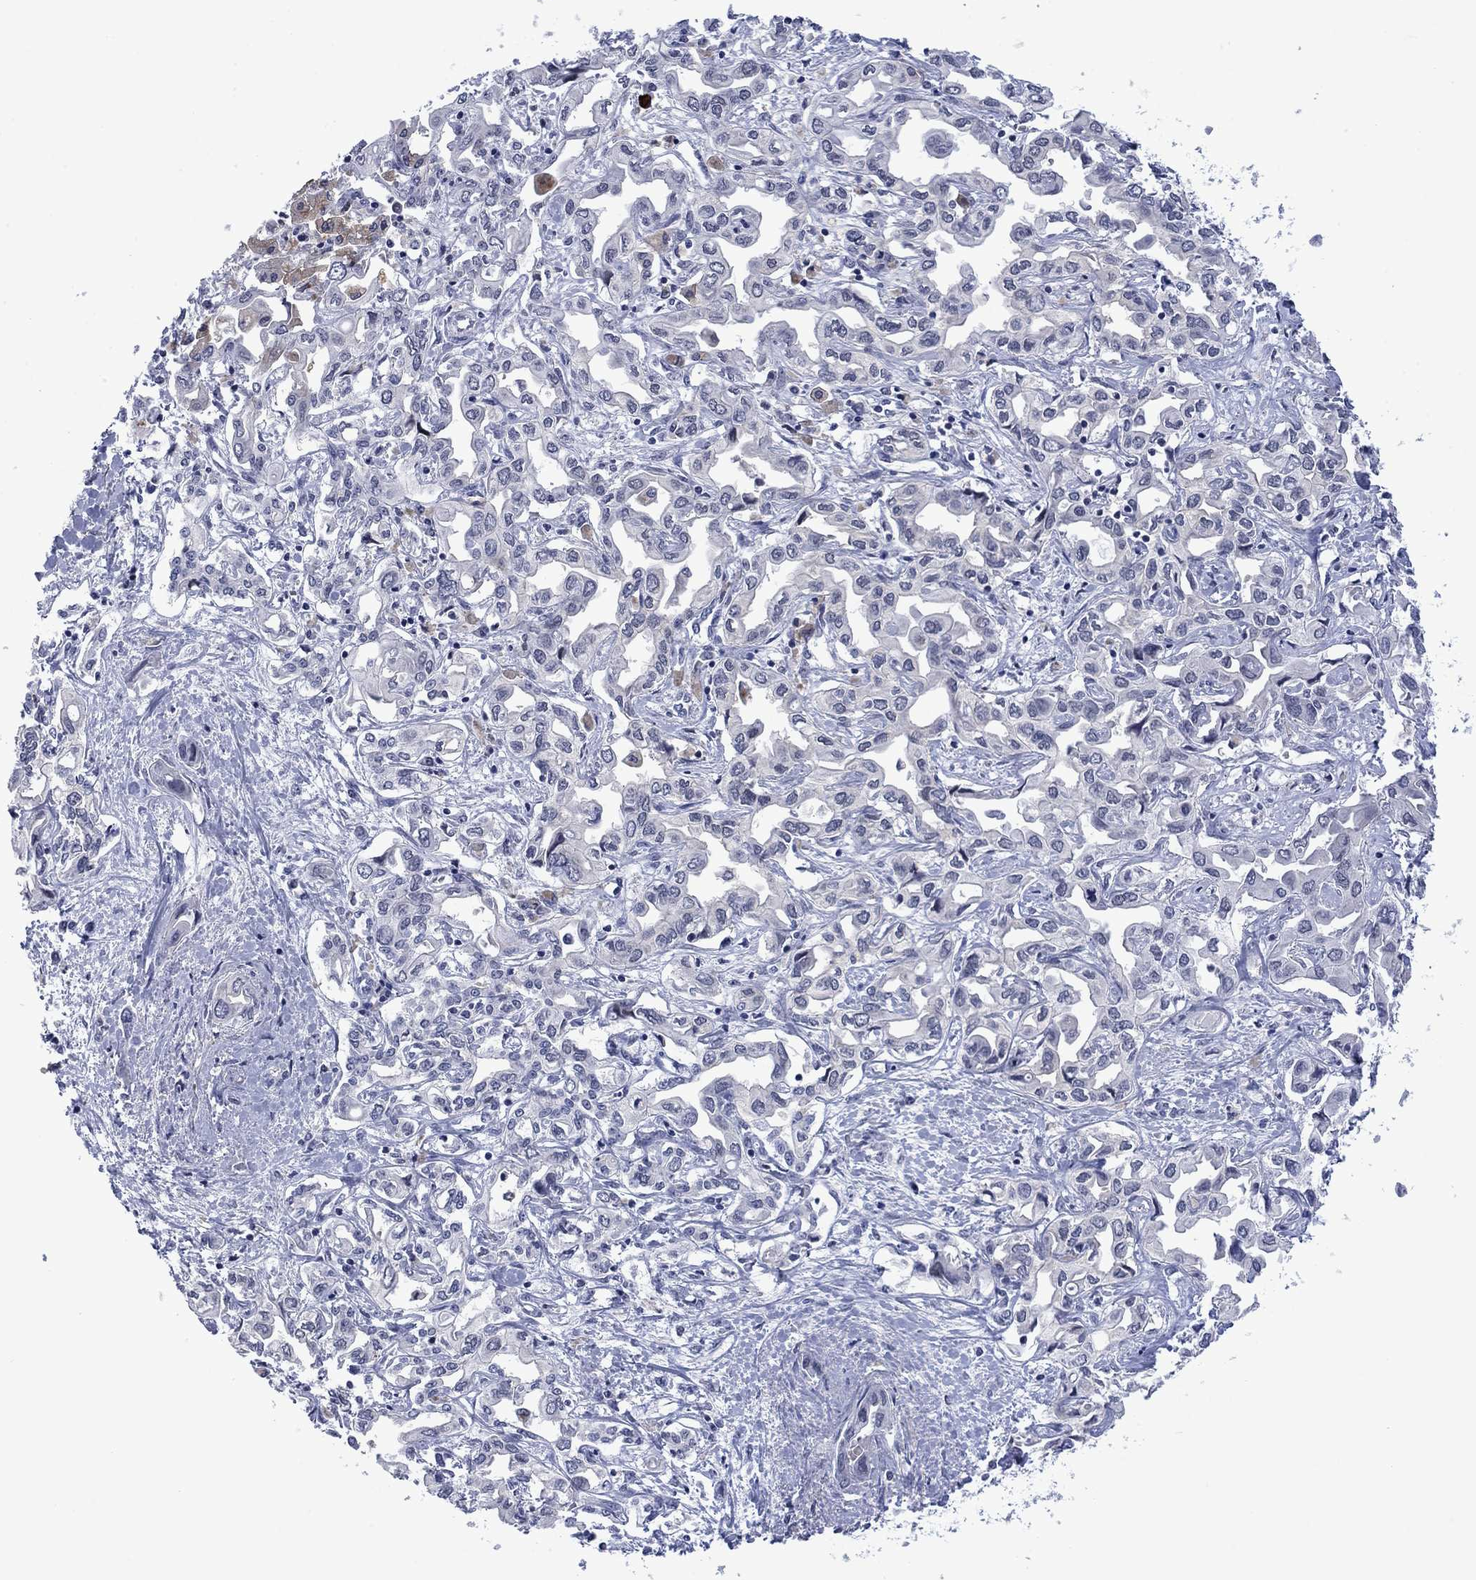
{"staining": {"intensity": "negative", "quantity": "none", "location": "none"}, "tissue": "liver cancer", "cell_type": "Tumor cells", "image_type": "cancer", "snomed": [{"axis": "morphology", "description": "Cholangiocarcinoma"}, {"axis": "topography", "description": "Liver"}], "caption": "Tumor cells show no significant protein expression in liver cancer.", "gene": "AGL", "patient": {"sex": "female", "age": 64}}